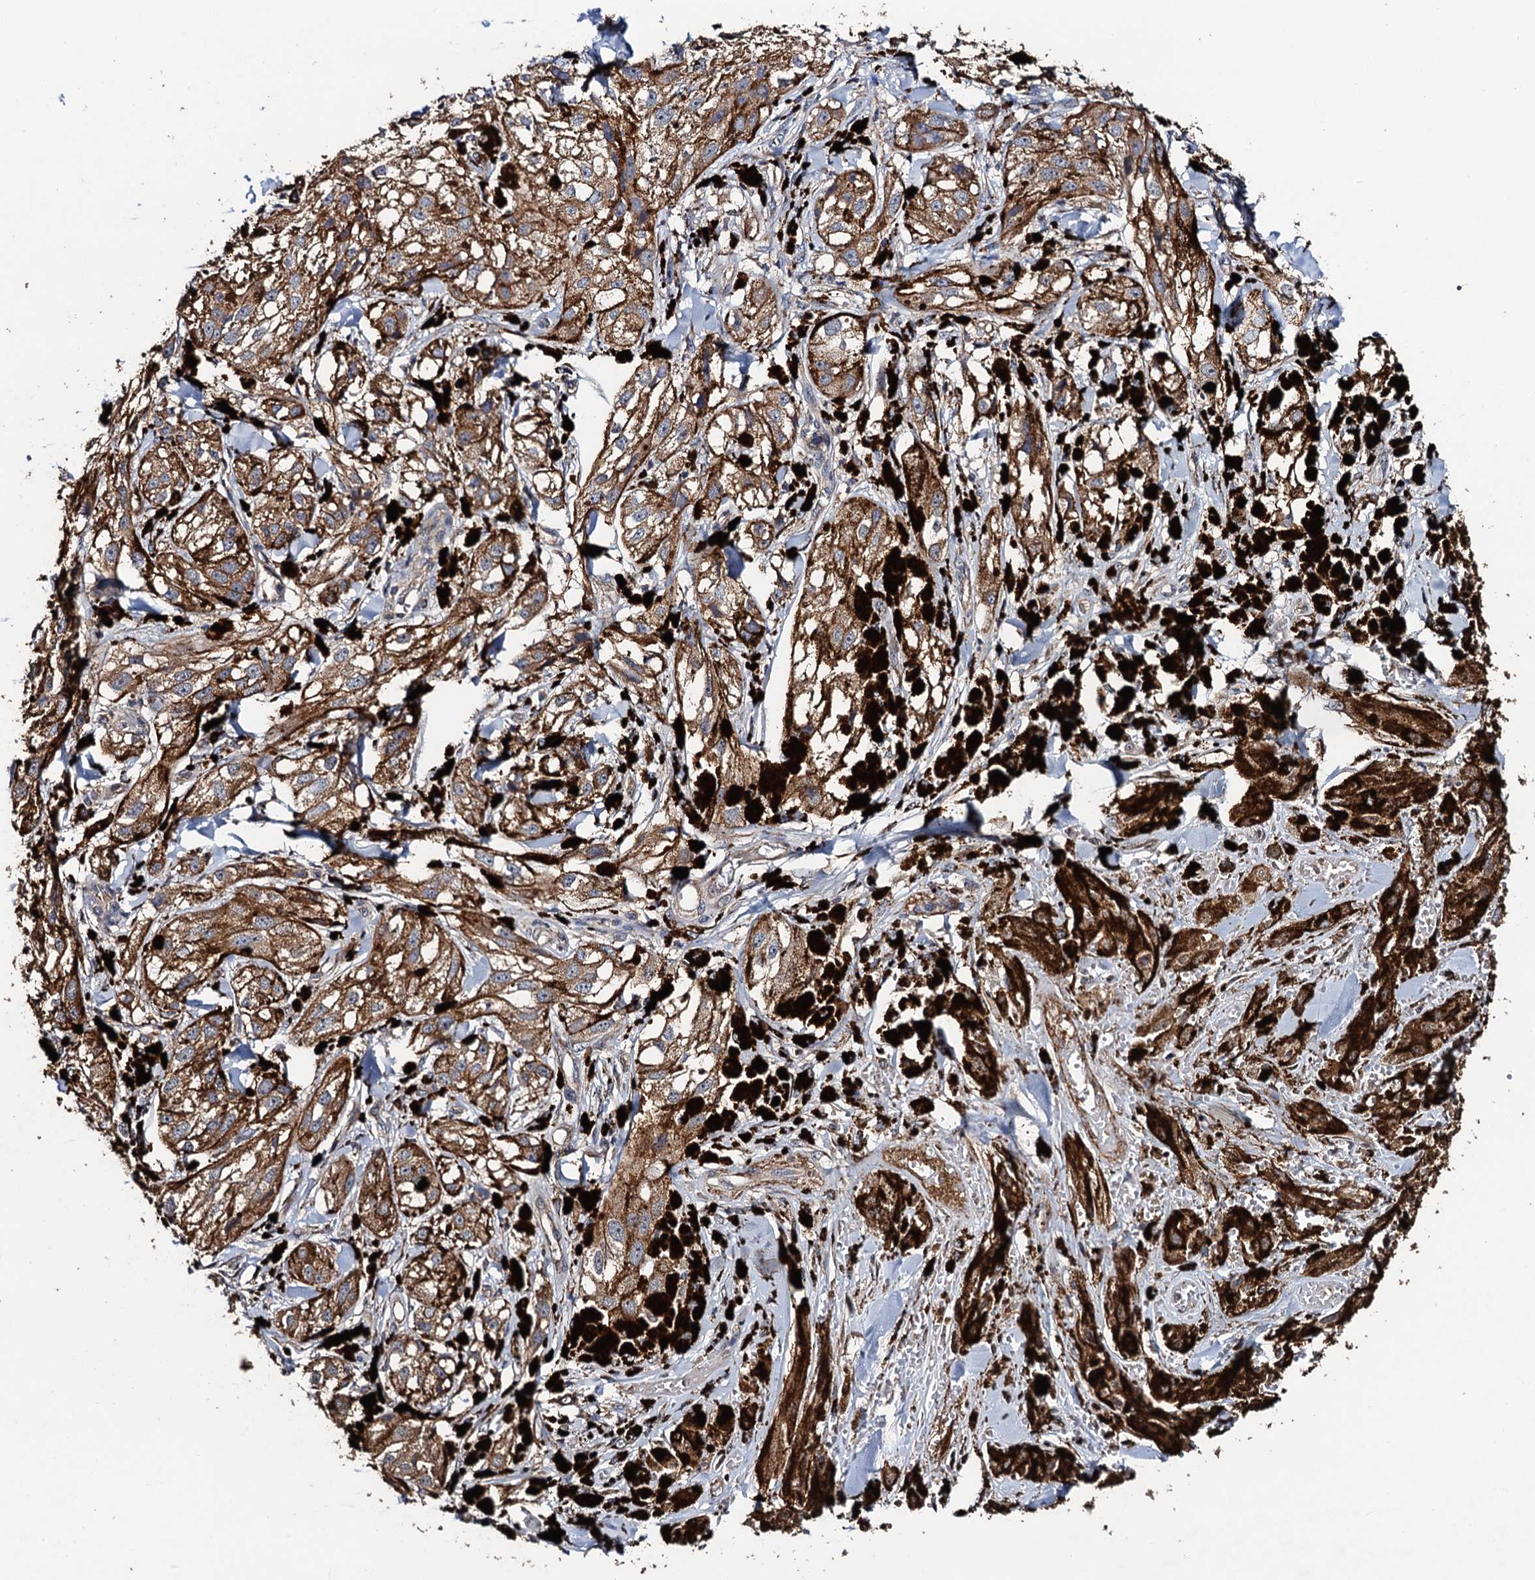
{"staining": {"intensity": "moderate", "quantity": ">75%", "location": "cytoplasmic/membranous"}, "tissue": "melanoma", "cell_type": "Tumor cells", "image_type": "cancer", "snomed": [{"axis": "morphology", "description": "Malignant melanoma, NOS"}, {"axis": "topography", "description": "Skin"}], "caption": "The histopathology image demonstrates immunohistochemical staining of melanoma. There is moderate cytoplasmic/membranous positivity is appreciated in approximately >75% of tumor cells.", "gene": "PPTC7", "patient": {"sex": "male", "age": 88}}